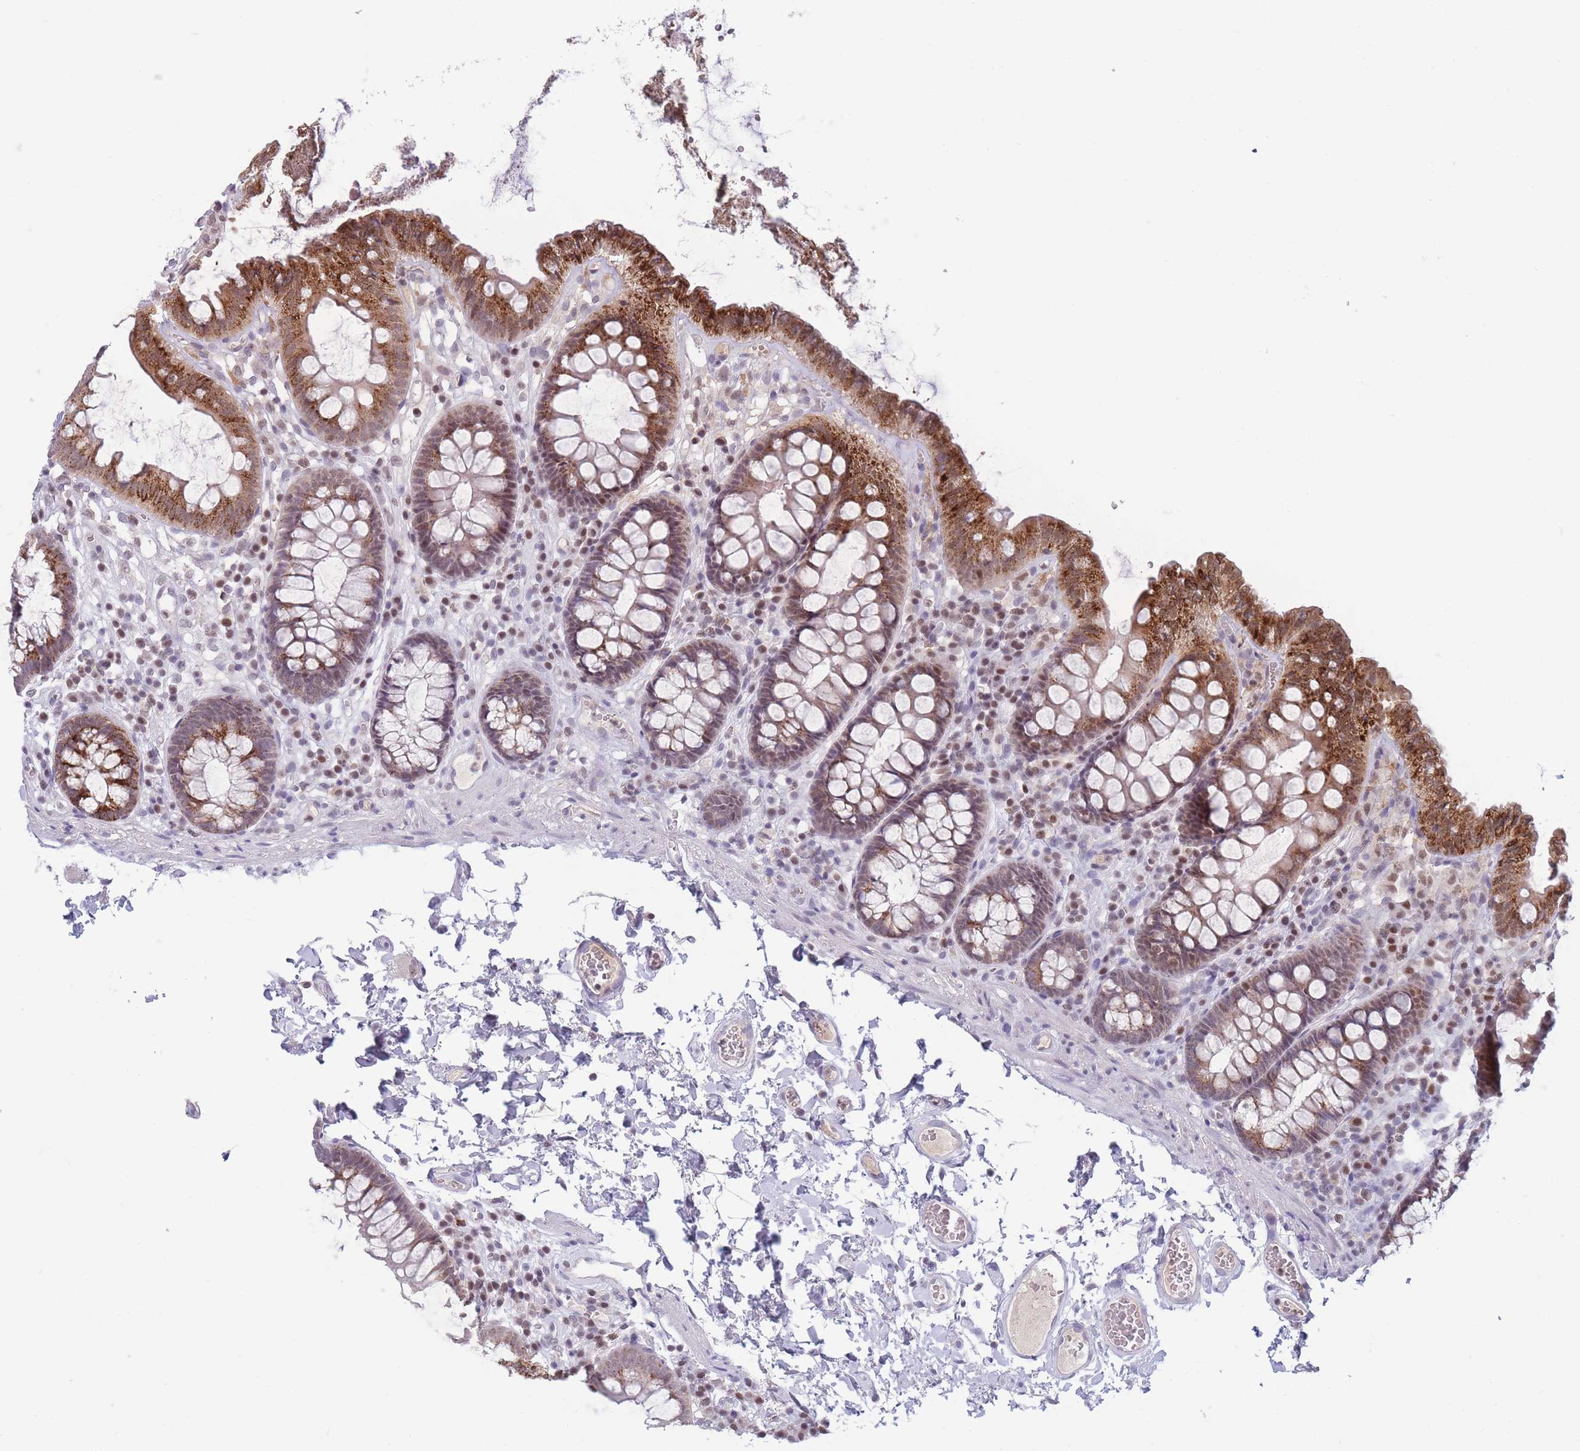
{"staining": {"intensity": "weak", "quantity": "<25%", "location": "cytoplasmic/membranous,nuclear"}, "tissue": "colon", "cell_type": "Endothelial cells", "image_type": "normal", "snomed": [{"axis": "morphology", "description": "Normal tissue, NOS"}, {"axis": "topography", "description": "Colon"}], "caption": "This is an immunohistochemistry (IHC) micrograph of benign colon. There is no positivity in endothelial cells.", "gene": "ARID3B", "patient": {"sex": "male", "age": 84}}